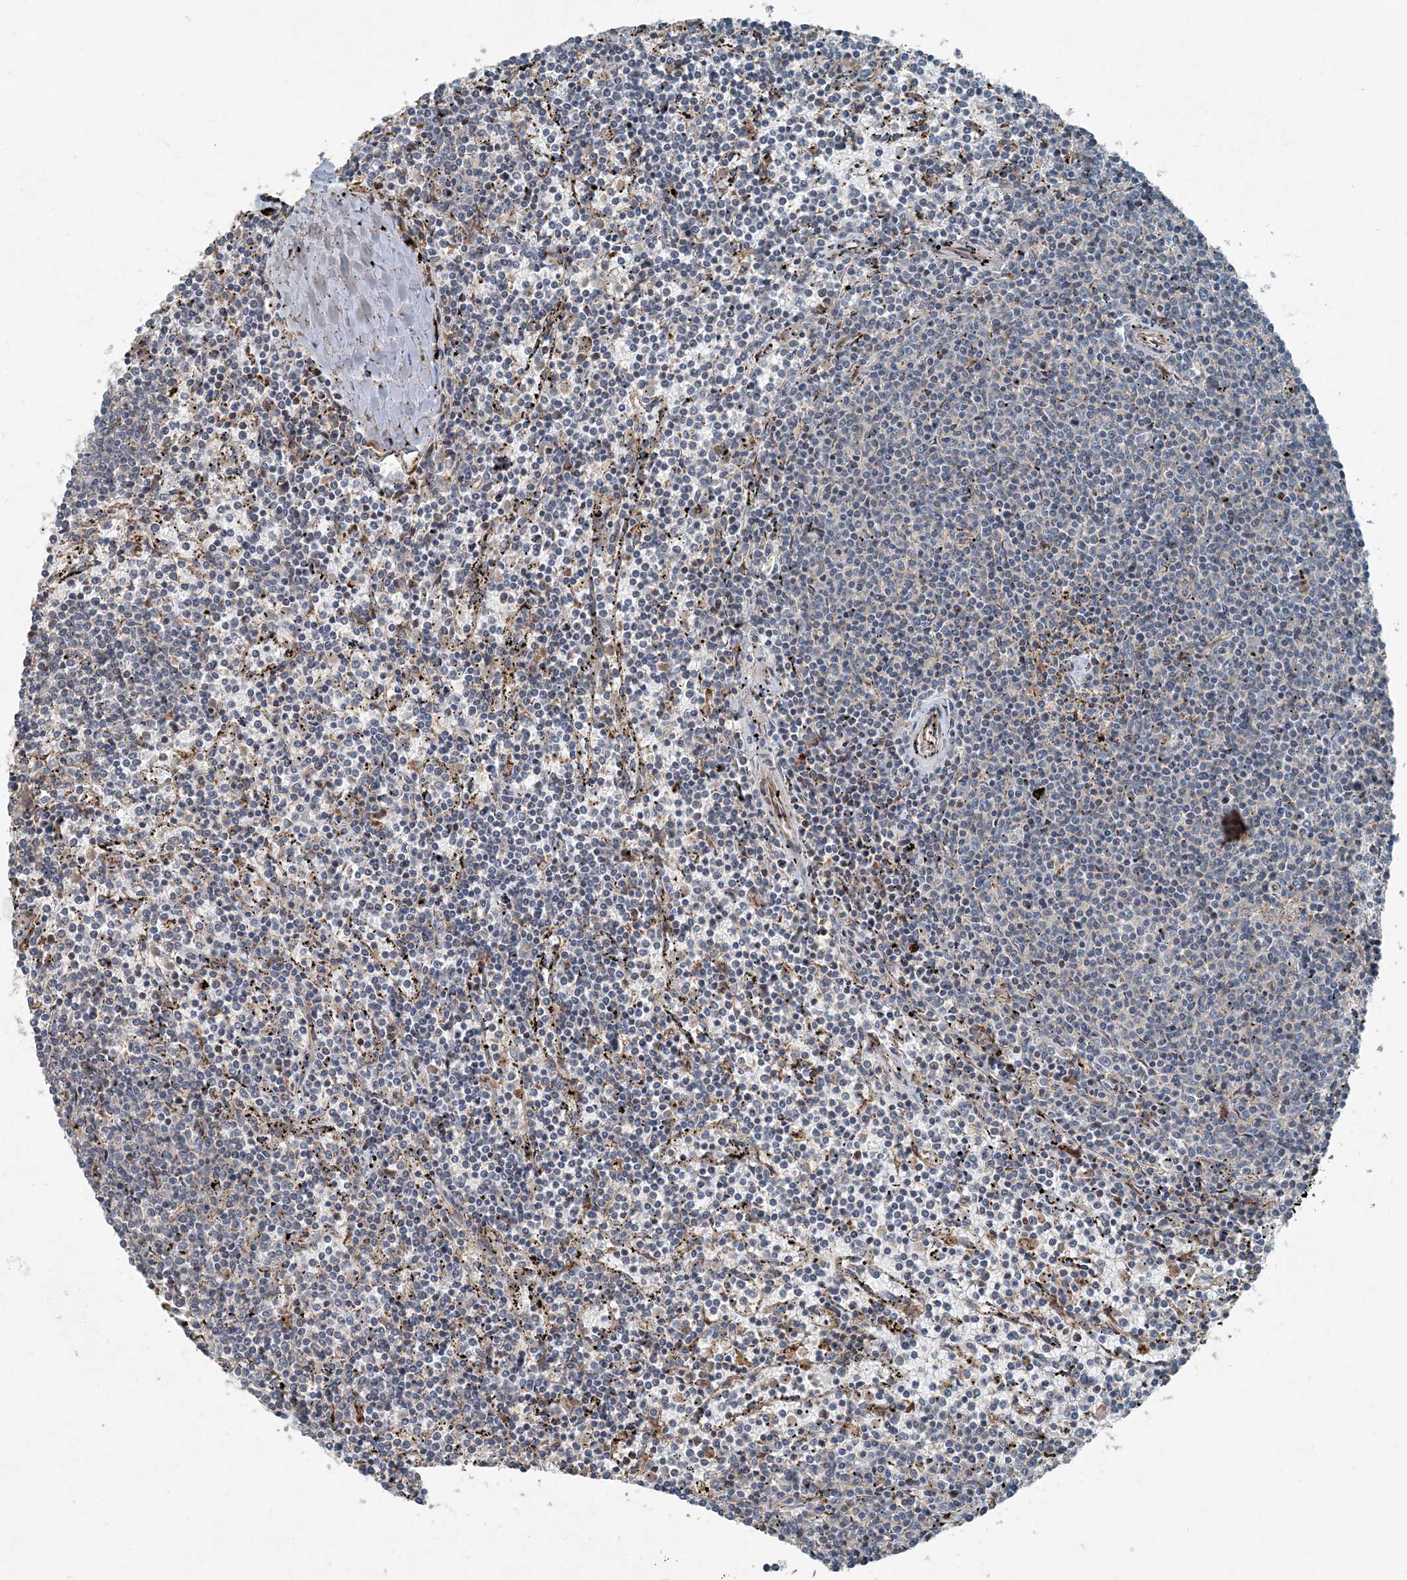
{"staining": {"intensity": "negative", "quantity": "none", "location": "none"}, "tissue": "lymphoma", "cell_type": "Tumor cells", "image_type": "cancer", "snomed": [{"axis": "morphology", "description": "Malignant lymphoma, non-Hodgkin's type, Low grade"}, {"axis": "topography", "description": "Spleen"}], "caption": "A high-resolution photomicrograph shows IHC staining of lymphoma, which demonstrates no significant expression in tumor cells. The staining is performed using DAB brown chromogen with nuclei counter-stained in using hematoxylin.", "gene": "INTU", "patient": {"sex": "female", "age": 50}}